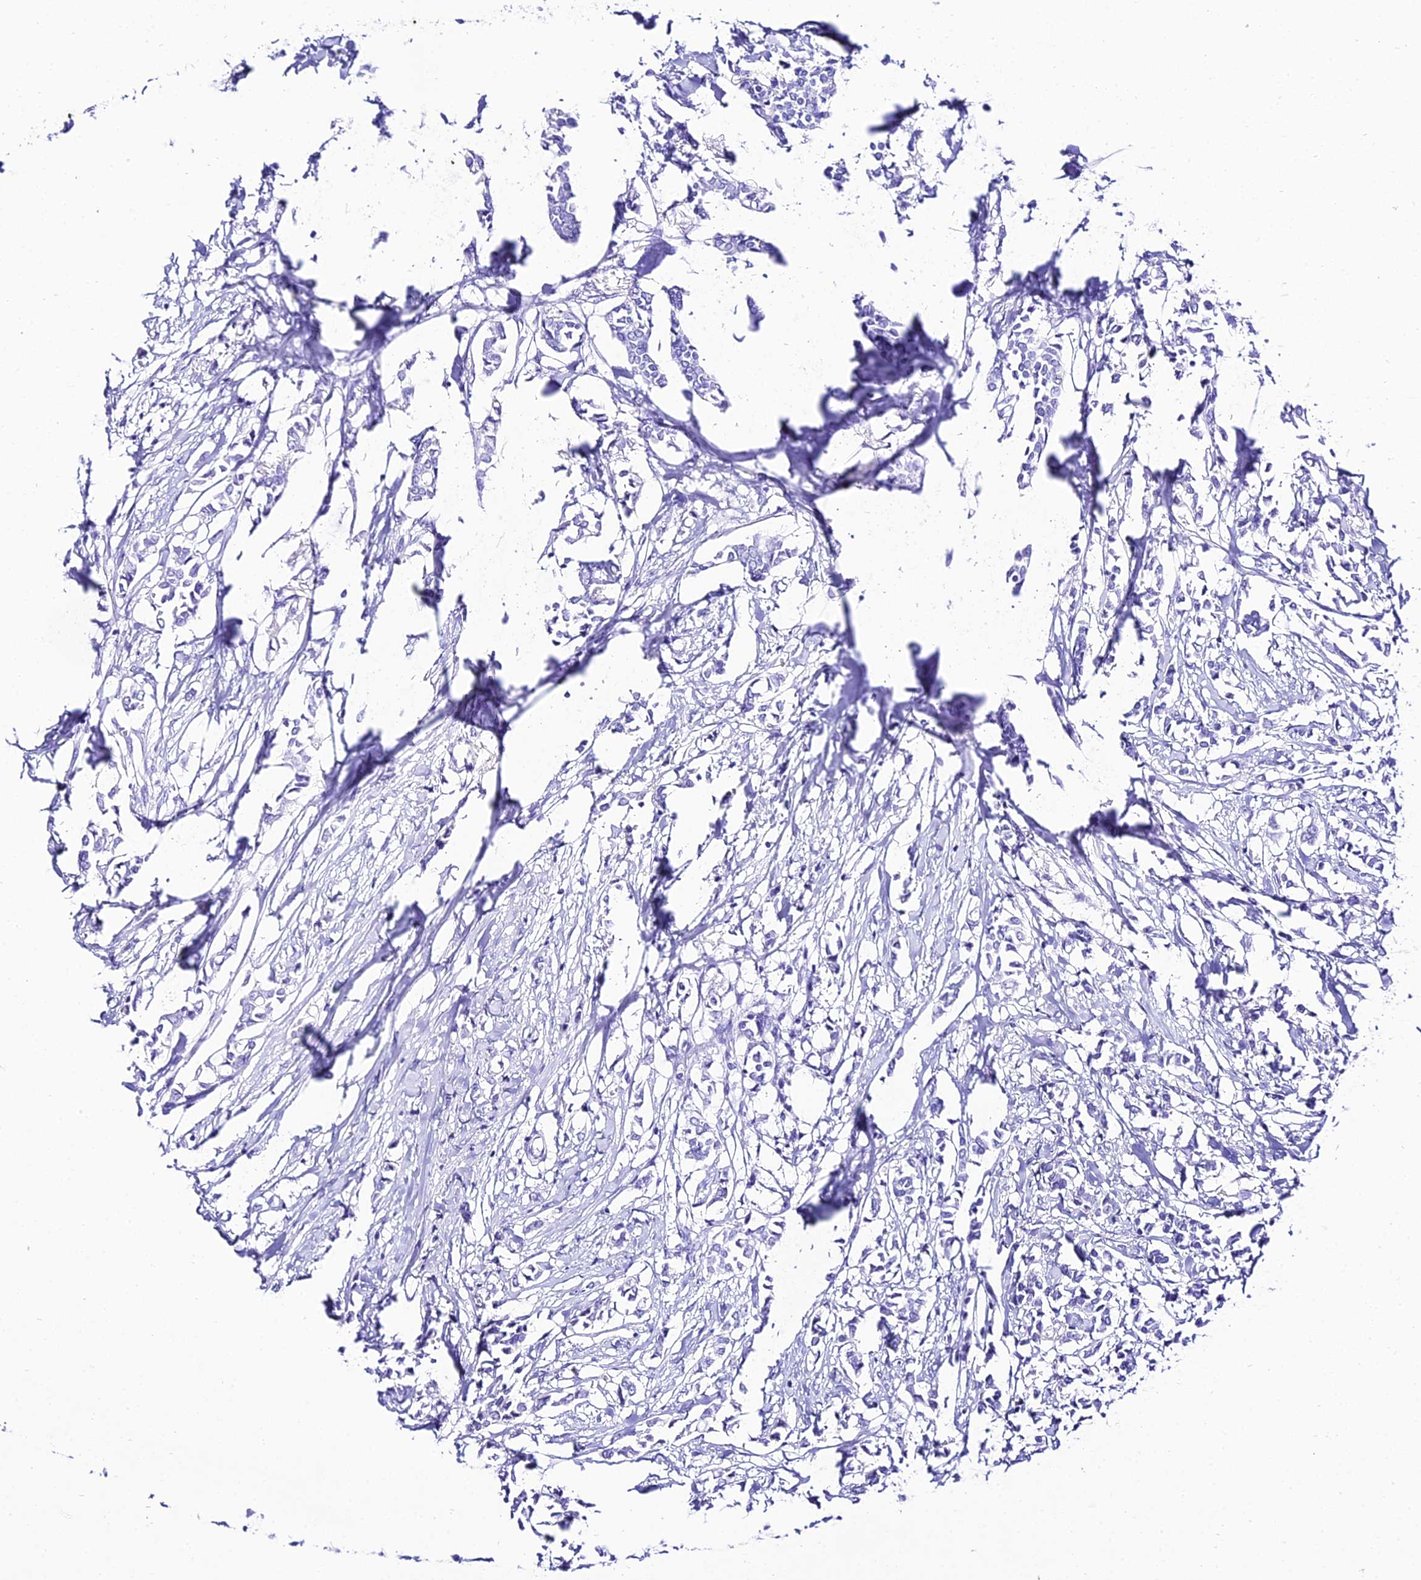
{"staining": {"intensity": "negative", "quantity": "none", "location": "none"}, "tissue": "breast cancer", "cell_type": "Tumor cells", "image_type": "cancer", "snomed": [{"axis": "morphology", "description": "Duct carcinoma"}, {"axis": "topography", "description": "Breast"}], "caption": "Human breast cancer (infiltrating ductal carcinoma) stained for a protein using immunohistochemistry reveals no expression in tumor cells.", "gene": "TRMT44", "patient": {"sex": "female", "age": 41}}